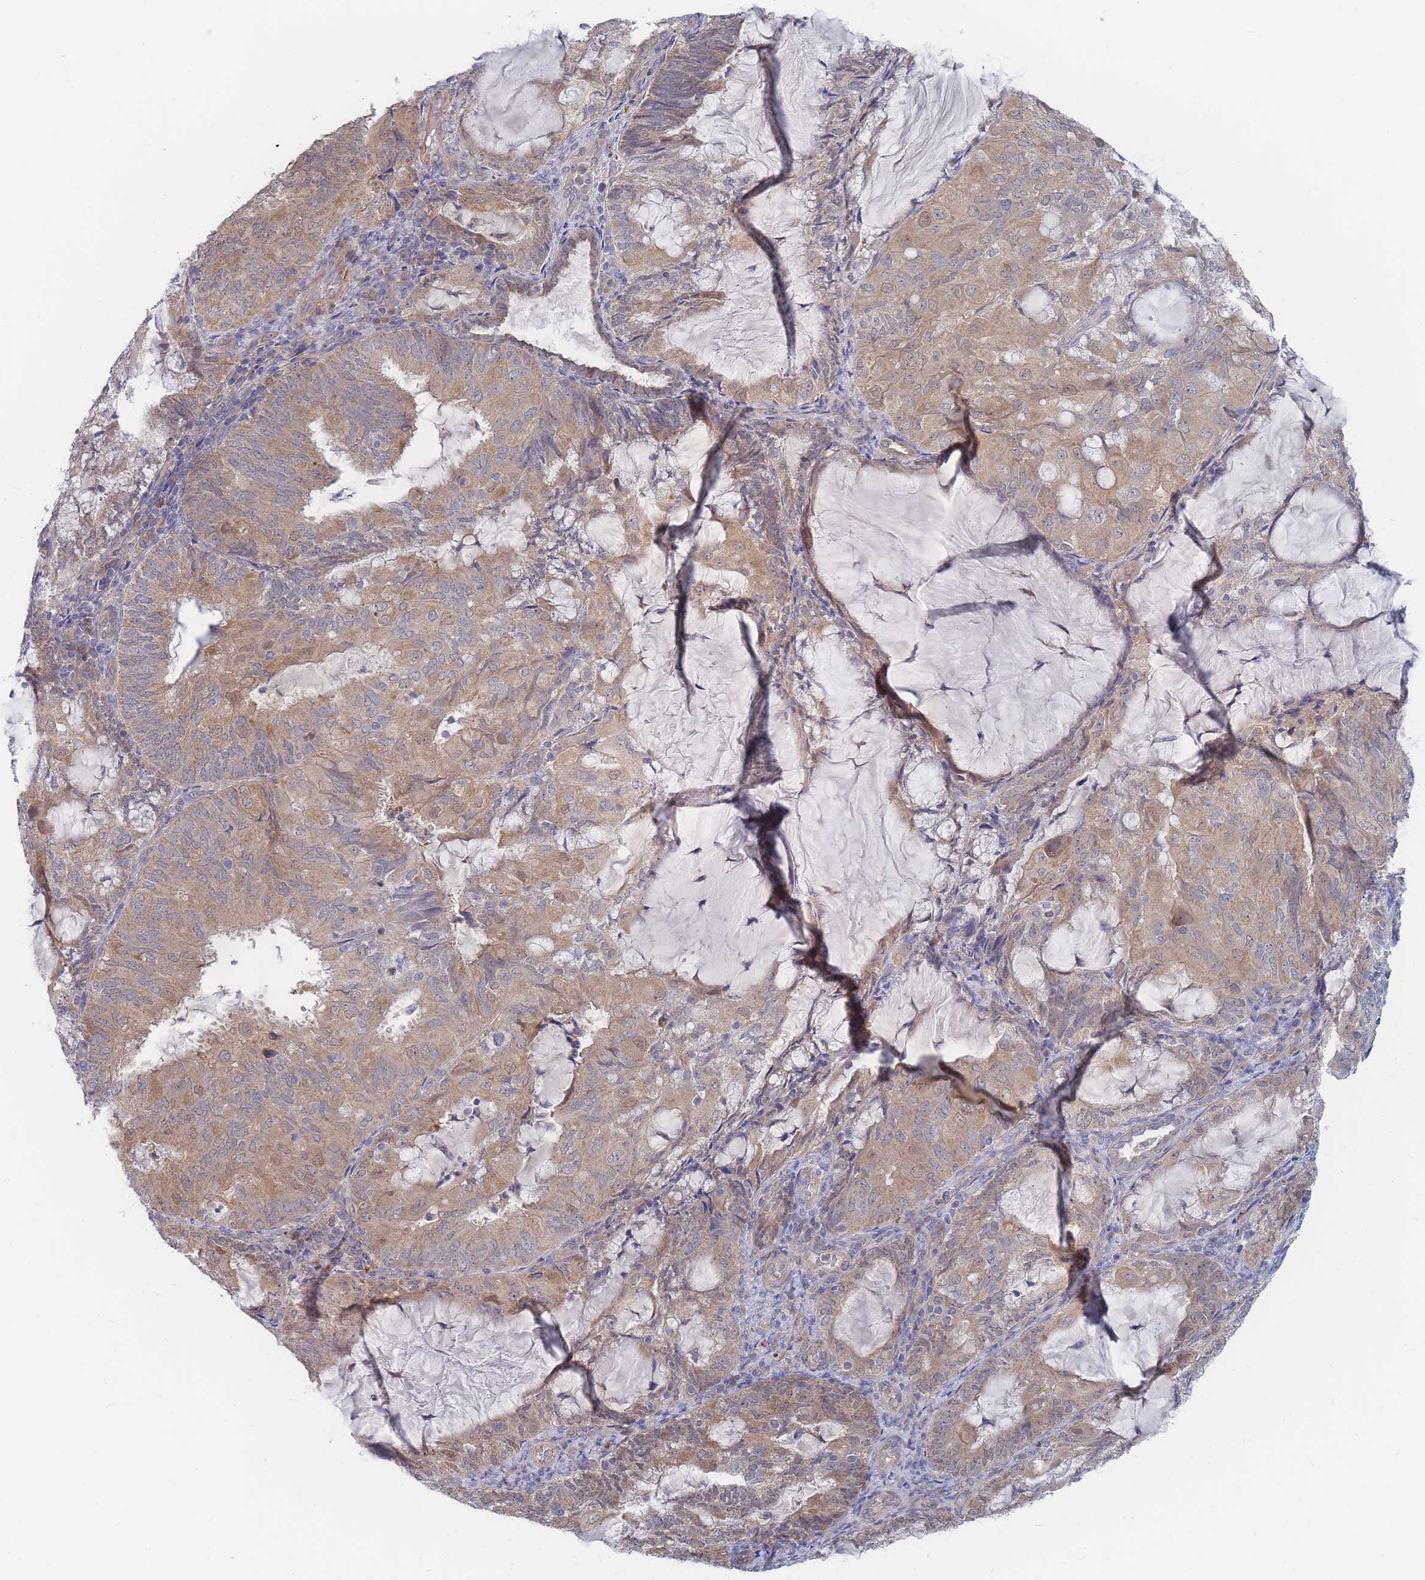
{"staining": {"intensity": "moderate", "quantity": ">75%", "location": "cytoplasmic/membranous"}, "tissue": "endometrial cancer", "cell_type": "Tumor cells", "image_type": "cancer", "snomed": [{"axis": "morphology", "description": "Adenocarcinoma, NOS"}, {"axis": "topography", "description": "Endometrium"}], "caption": "DAB immunohistochemical staining of human endometrial cancer (adenocarcinoma) shows moderate cytoplasmic/membranous protein expression in approximately >75% of tumor cells.", "gene": "NUB1", "patient": {"sex": "female", "age": 81}}